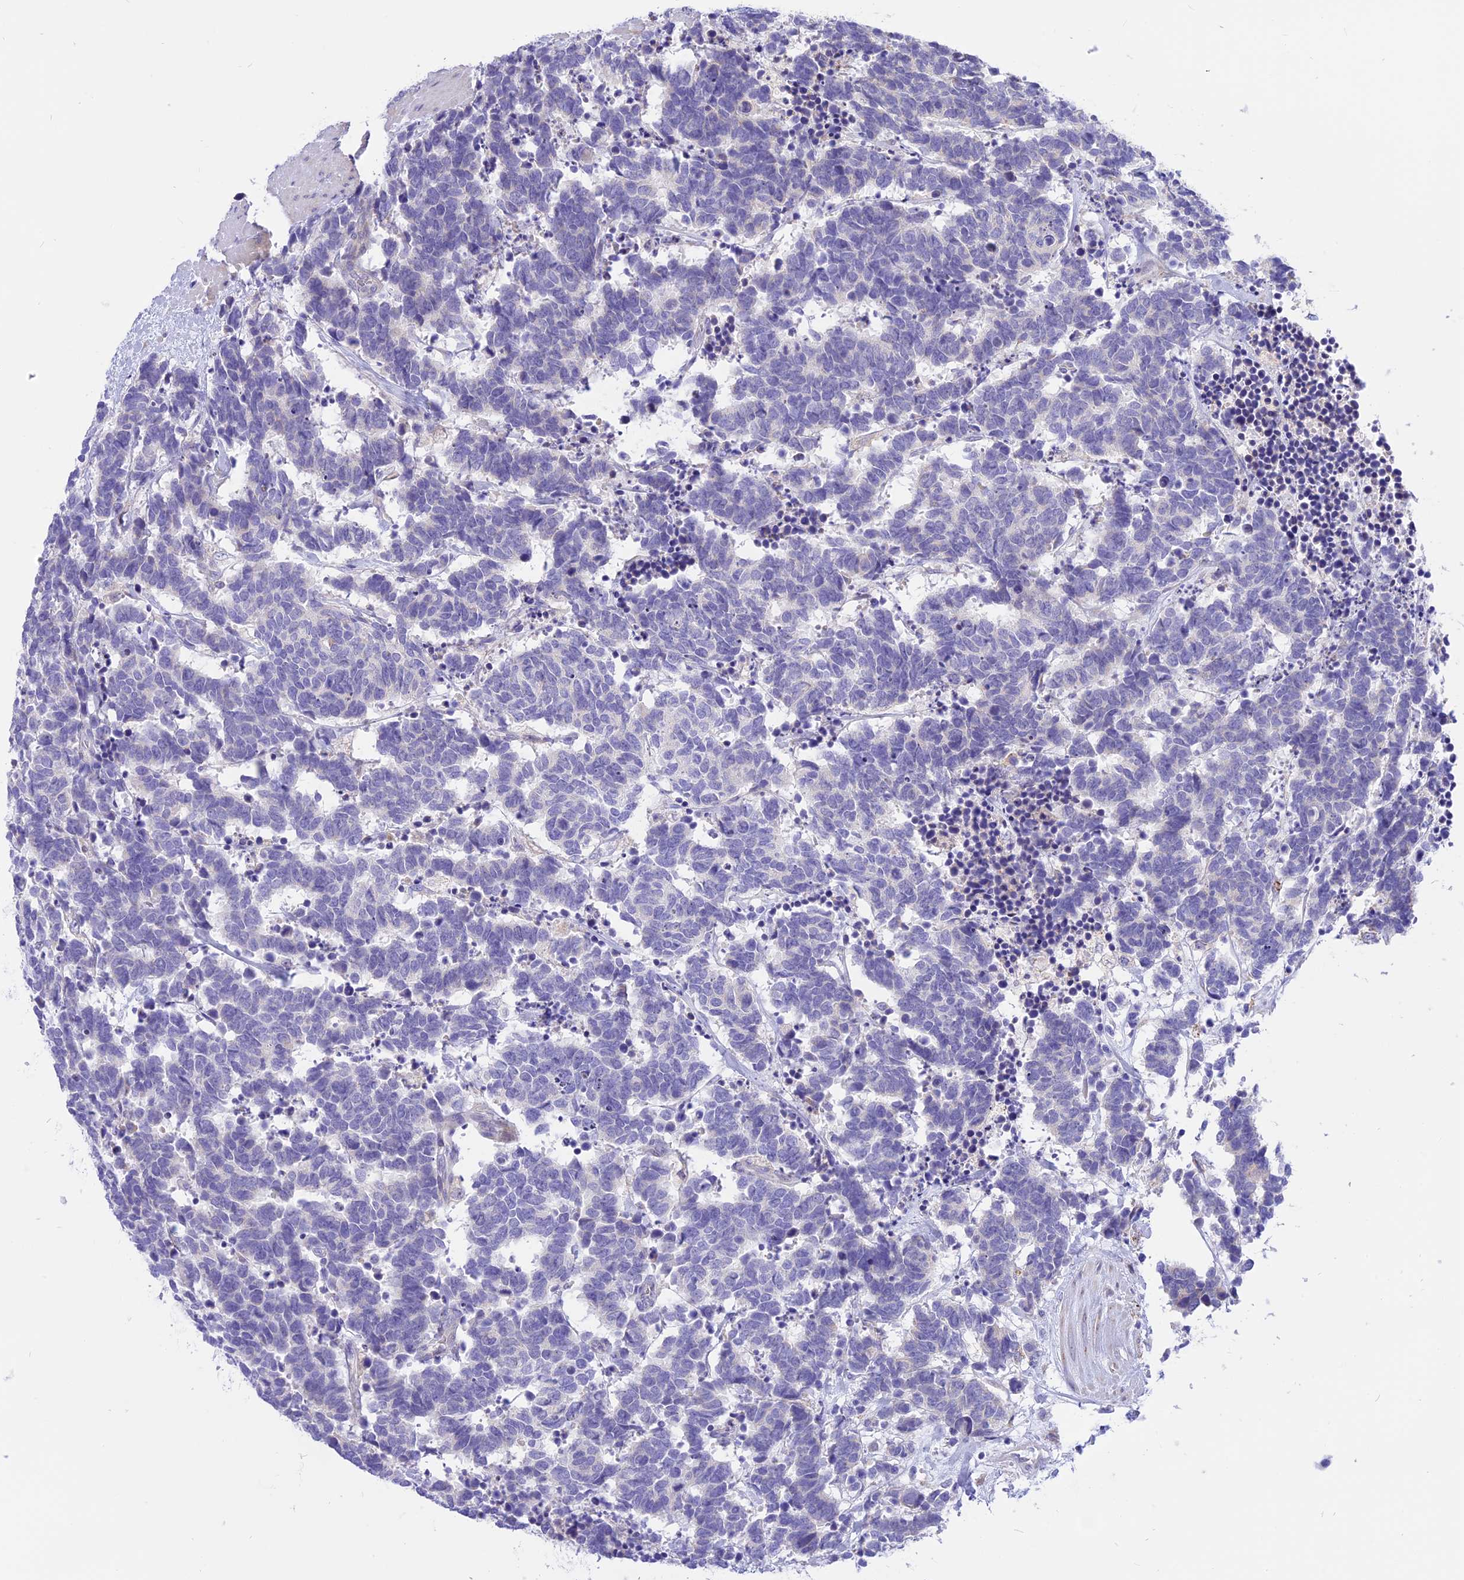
{"staining": {"intensity": "negative", "quantity": "none", "location": "none"}, "tissue": "carcinoid", "cell_type": "Tumor cells", "image_type": "cancer", "snomed": [{"axis": "morphology", "description": "Carcinoma, NOS"}, {"axis": "morphology", "description": "Carcinoid, malignant, NOS"}, {"axis": "topography", "description": "Urinary bladder"}], "caption": "This histopathology image is of malignant carcinoid stained with immunohistochemistry (IHC) to label a protein in brown with the nuclei are counter-stained blue. There is no staining in tumor cells.", "gene": "ARMCX6", "patient": {"sex": "male", "age": 57}}